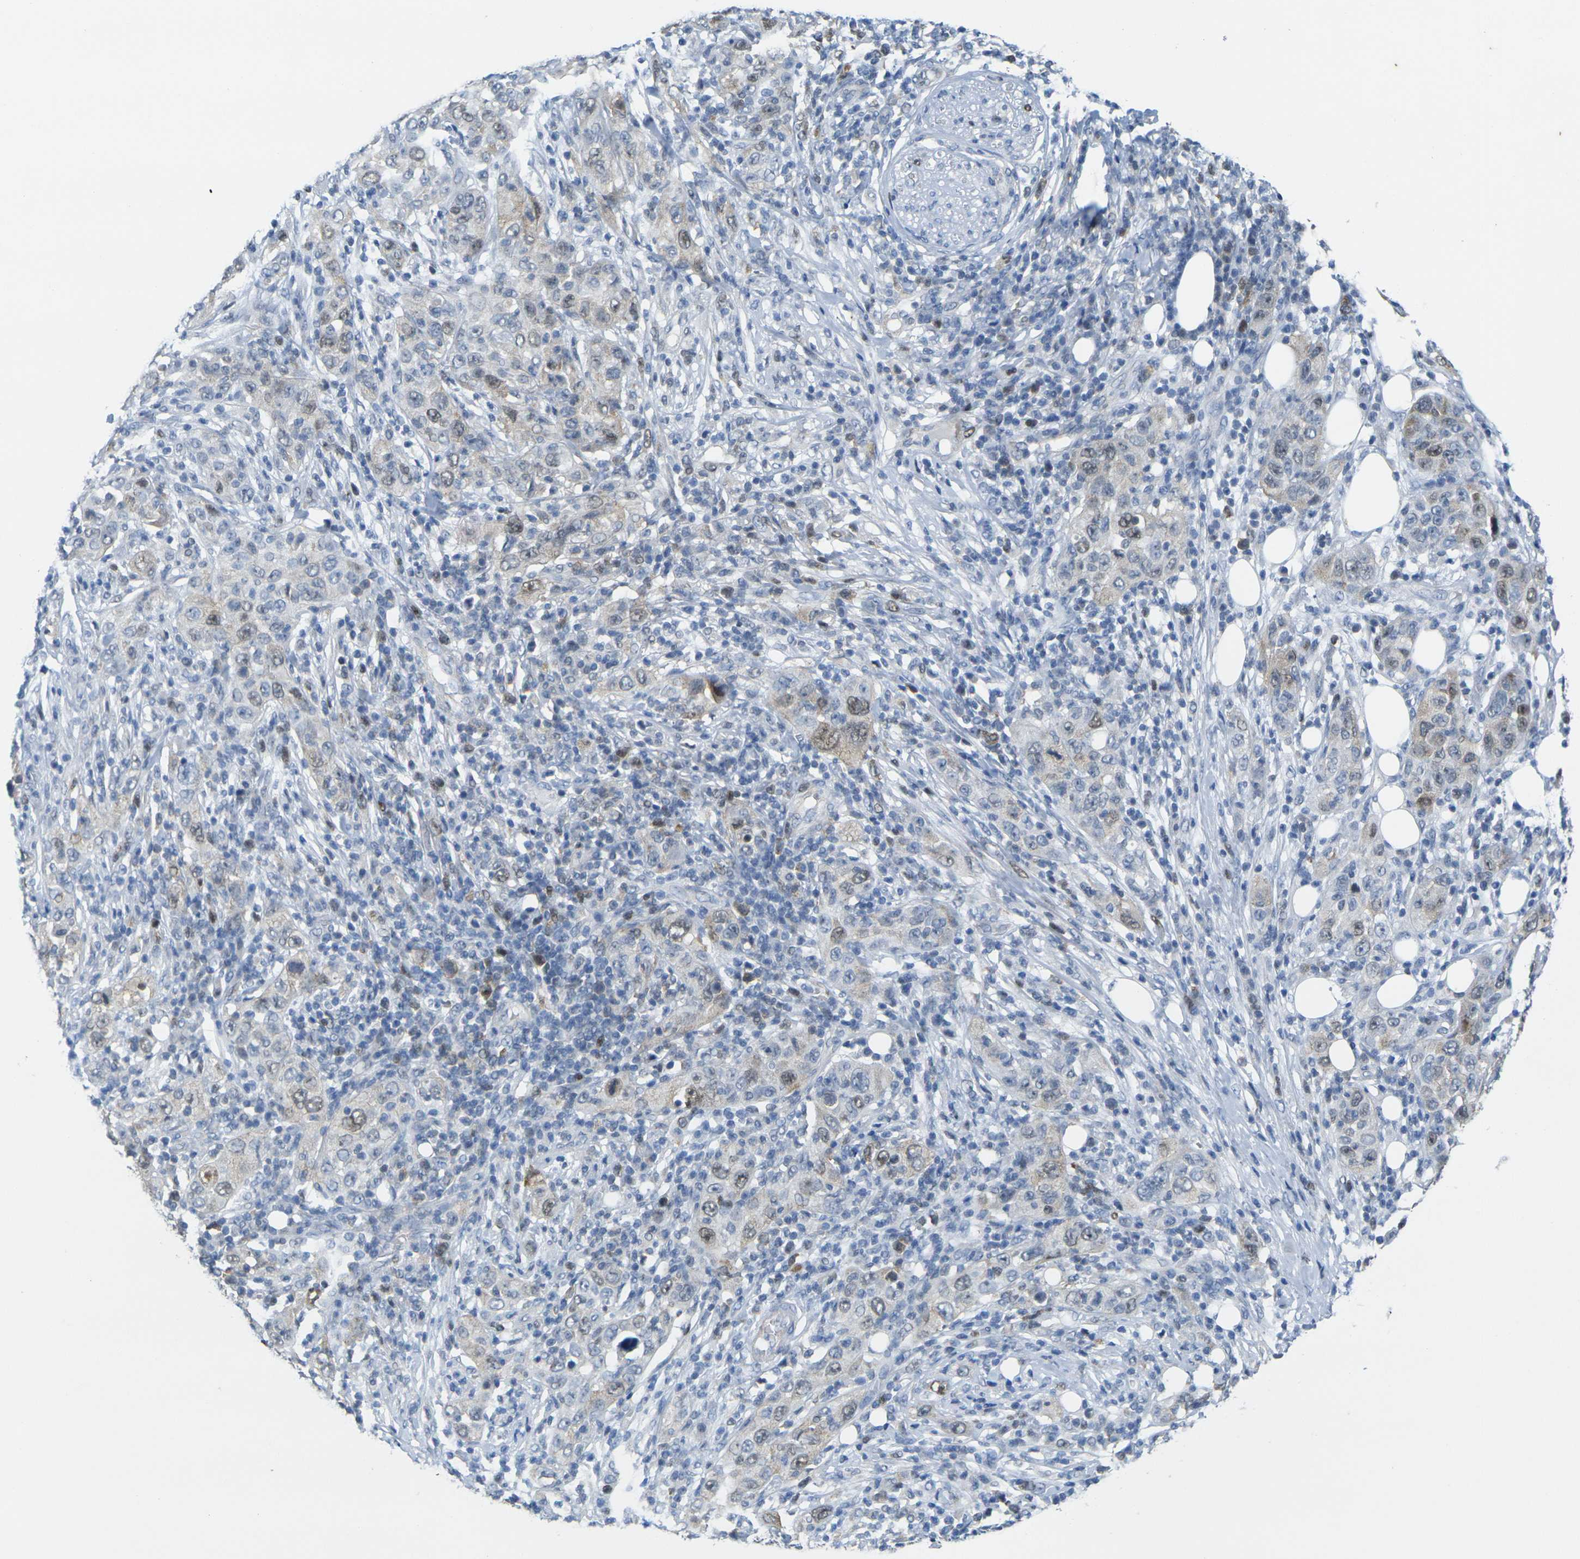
{"staining": {"intensity": "moderate", "quantity": "<25%", "location": "nuclear"}, "tissue": "skin cancer", "cell_type": "Tumor cells", "image_type": "cancer", "snomed": [{"axis": "morphology", "description": "Squamous cell carcinoma, NOS"}, {"axis": "topography", "description": "Skin"}], "caption": "Squamous cell carcinoma (skin) stained with a brown dye demonstrates moderate nuclear positive positivity in approximately <25% of tumor cells.", "gene": "CDK2", "patient": {"sex": "female", "age": 88}}